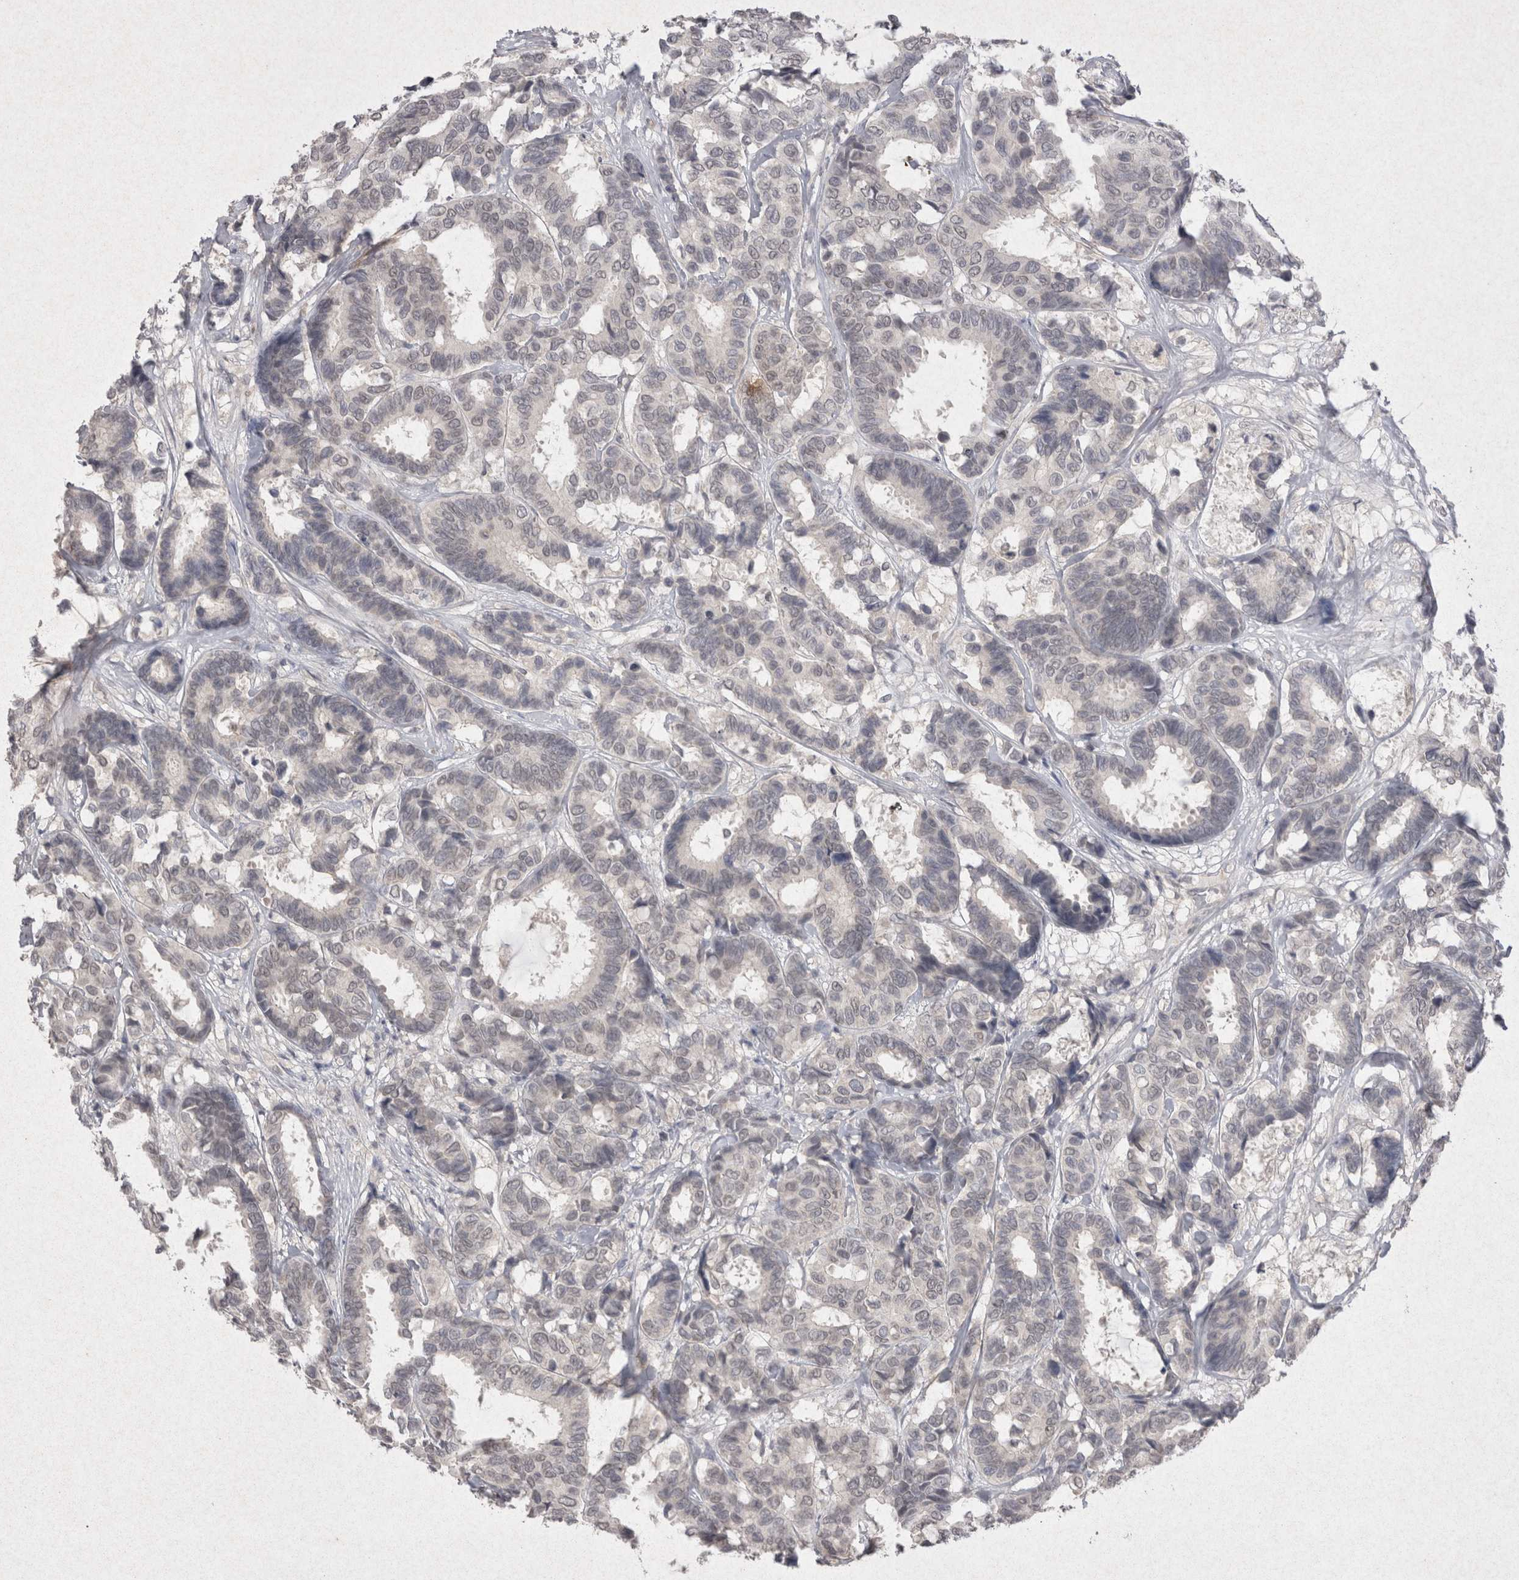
{"staining": {"intensity": "negative", "quantity": "none", "location": "none"}, "tissue": "breast cancer", "cell_type": "Tumor cells", "image_type": "cancer", "snomed": [{"axis": "morphology", "description": "Duct carcinoma"}, {"axis": "topography", "description": "Breast"}], "caption": "Tumor cells are negative for protein expression in human infiltrating ductal carcinoma (breast). (IHC, brightfield microscopy, high magnification).", "gene": "LYVE1", "patient": {"sex": "female", "age": 87}}